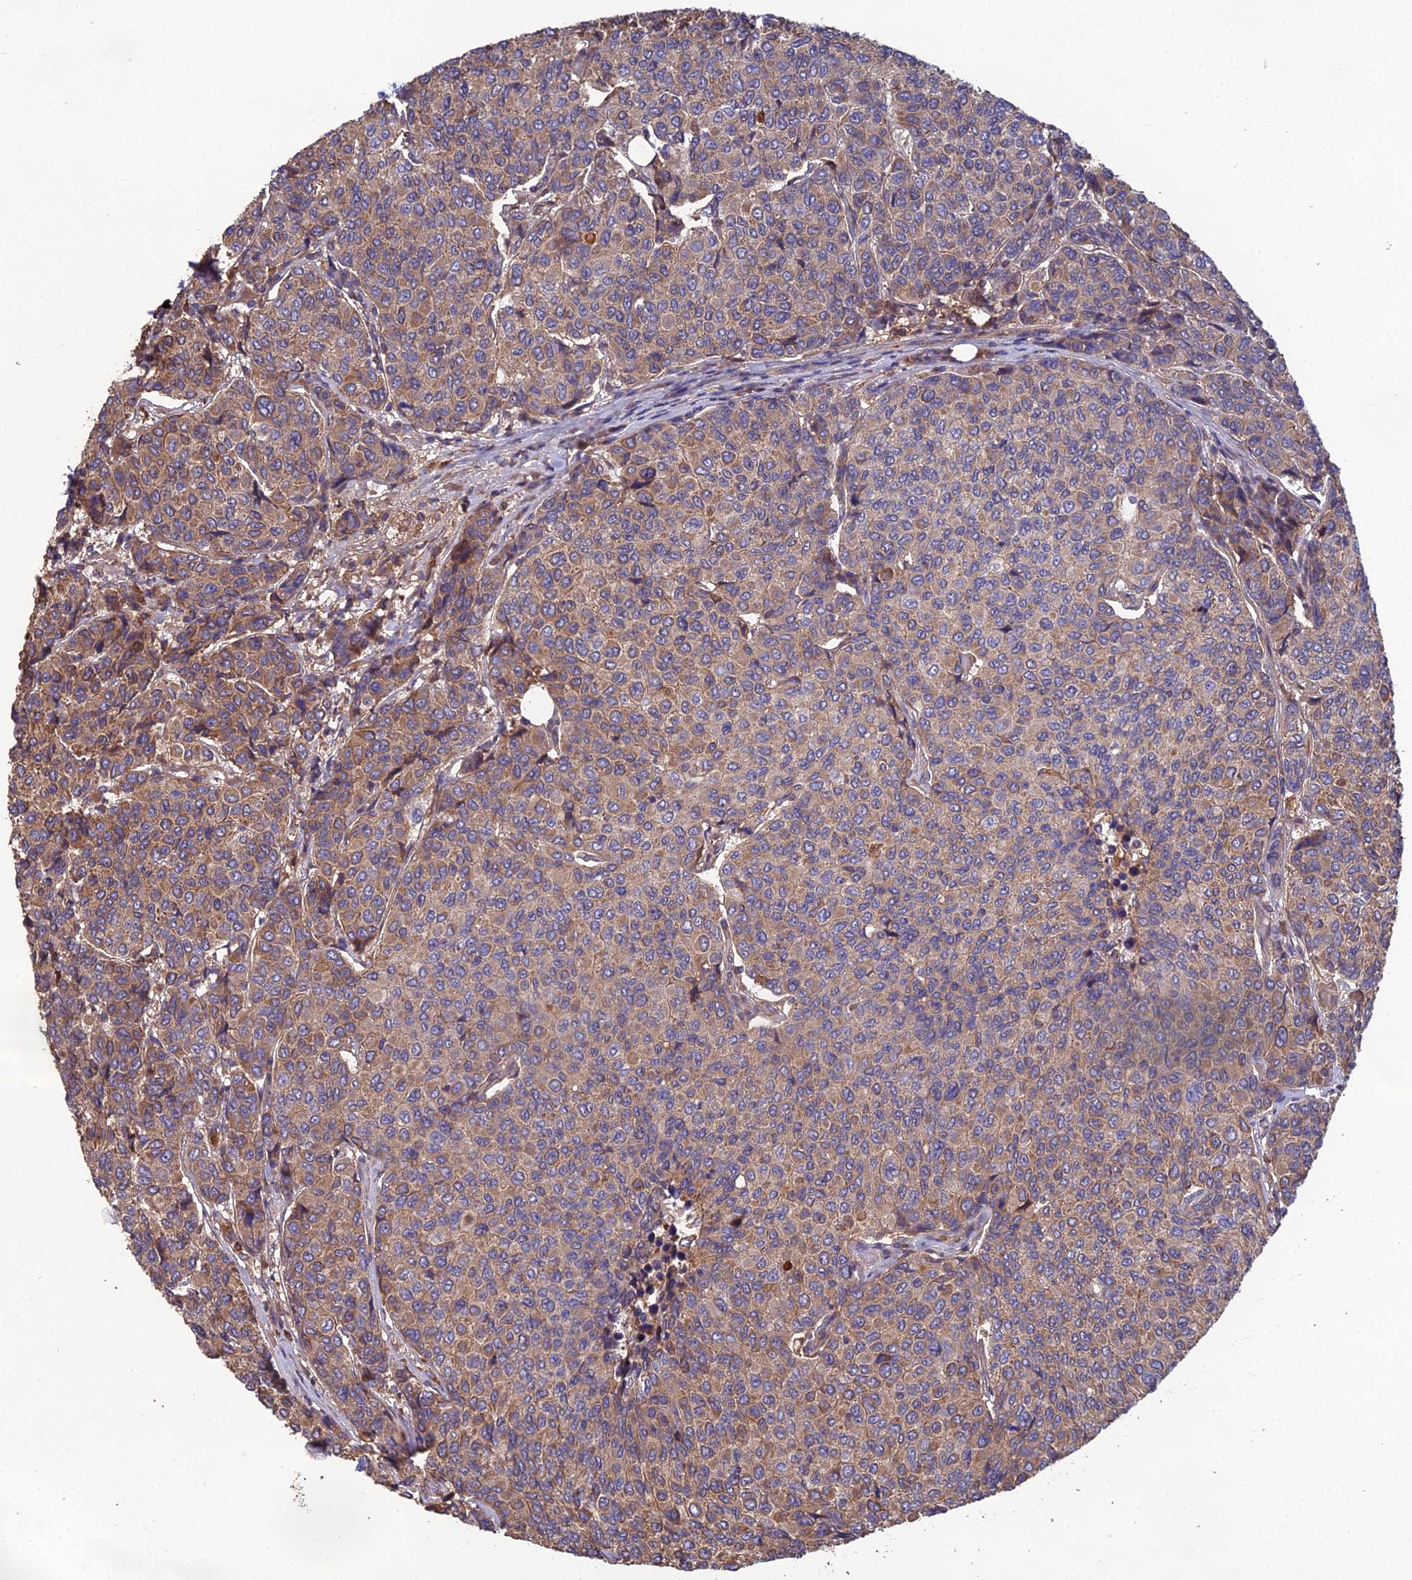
{"staining": {"intensity": "moderate", "quantity": "25%-75%", "location": "cytoplasmic/membranous"}, "tissue": "breast cancer", "cell_type": "Tumor cells", "image_type": "cancer", "snomed": [{"axis": "morphology", "description": "Duct carcinoma"}, {"axis": "topography", "description": "Breast"}], "caption": "DAB (3,3'-diaminobenzidine) immunohistochemical staining of breast infiltrating ductal carcinoma reveals moderate cytoplasmic/membranous protein positivity in about 25%-75% of tumor cells.", "gene": "GALR2", "patient": {"sex": "female", "age": 55}}